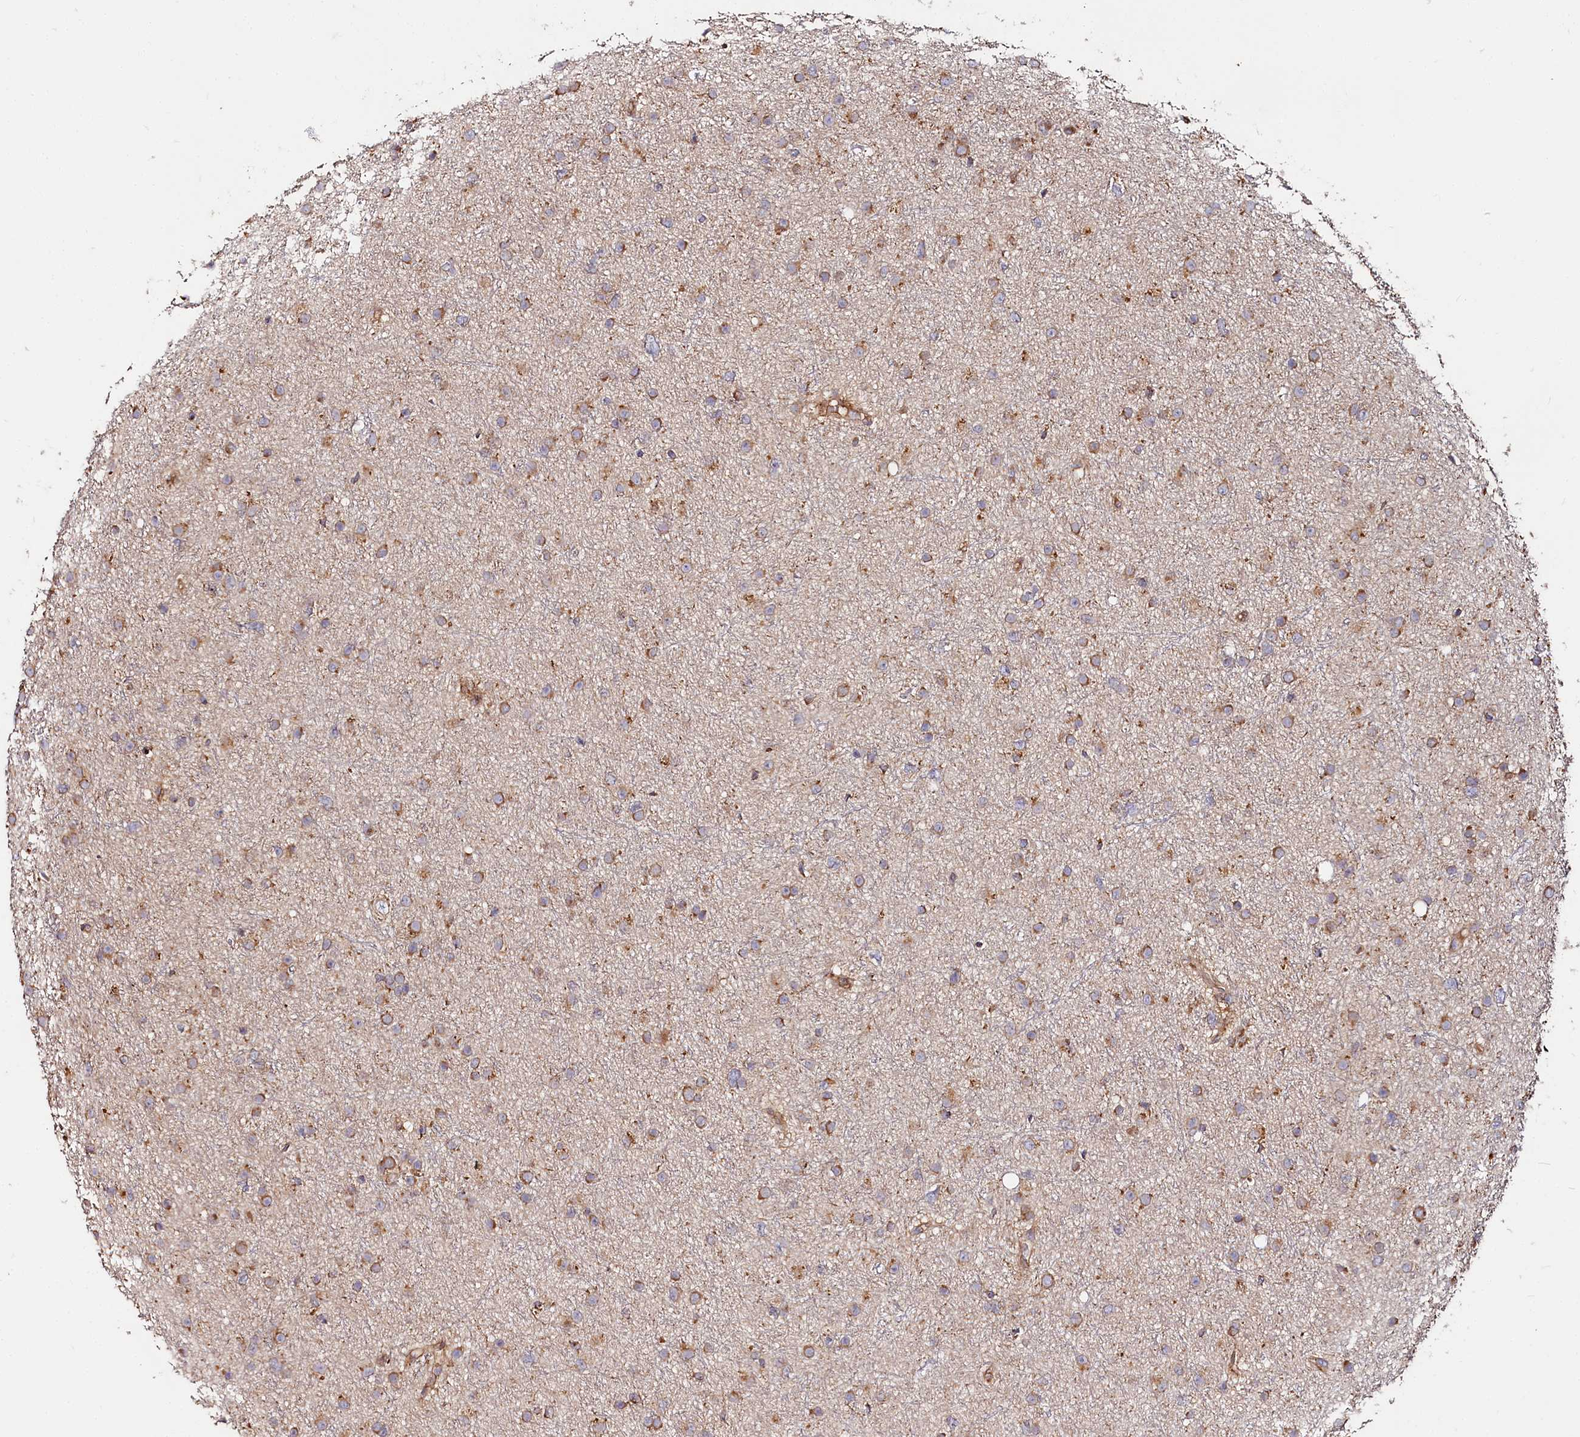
{"staining": {"intensity": "moderate", "quantity": ">75%", "location": "cytoplasmic/membranous"}, "tissue": "glioma", "cell_type": "Tumor cells", "image_type": "cancer", "snomed": [{"axis": "morphology", "description": "Glioma, malignant, Low grade"}, {"axis": "topography", "description": "Cerebral cortex"}], "caption": "Immunohistochemical staining of human low-grade glioma (malignant) shows moderate cytoplasmic/membranous protein expression in approximately >75% of tumor cells. The staining was performed using DAB (3,3'-diaminobenzidine), with brown indicating positive protein expression. Nuclei are stained blue with hematoxylin.", "gene": "WDR73", "patient": {"sex": "female", "age": 39}}